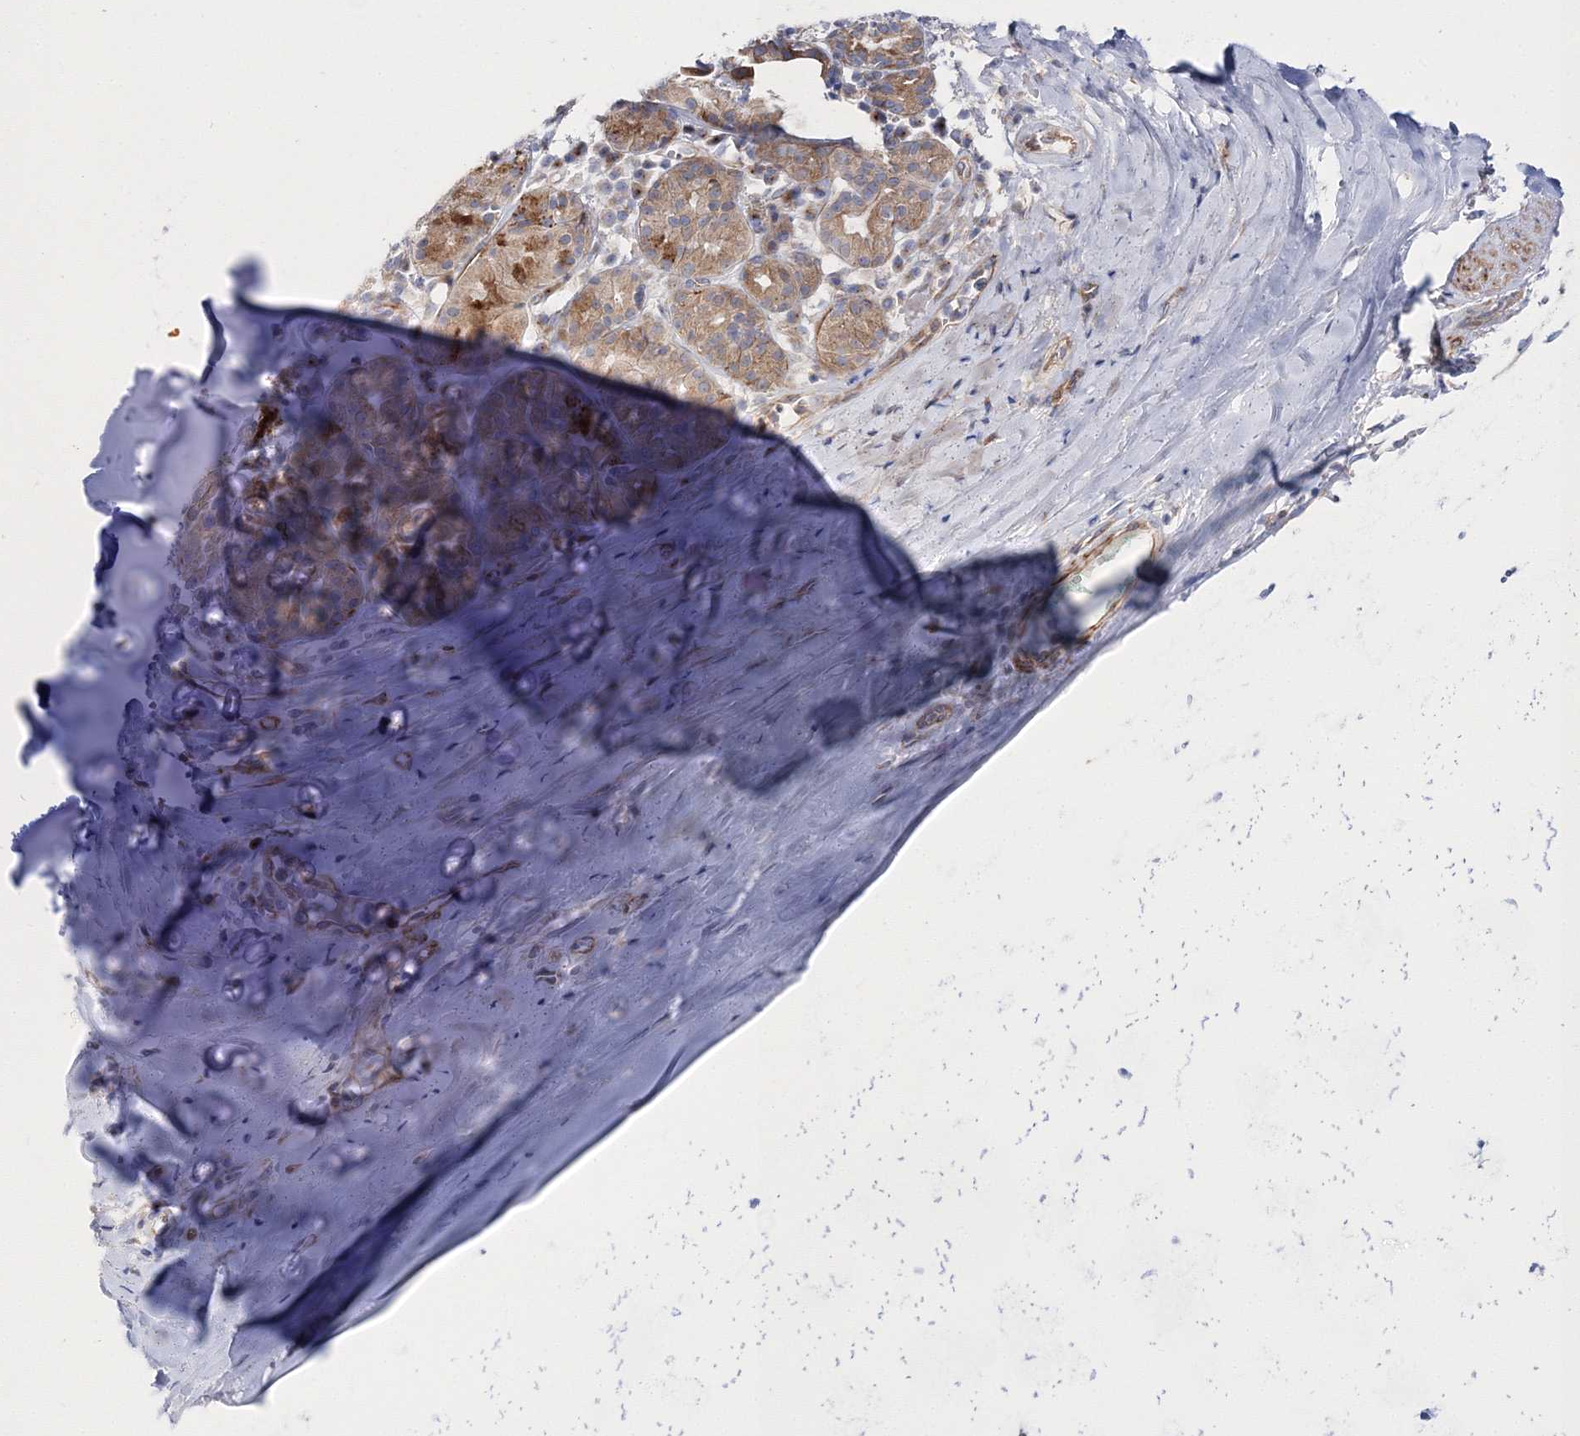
{"staining": {"intensity": "weak", "quantity": "25%-75%", "location": "cytoplasmic/membranous"}, "tissue": "adipose tissue", "cell_type": "Adipocytes", "image_type": "normal", "snomed": [{"axis": "morphology", "description": "Normal tissue, NOS"}, {"axis": "morphology", "description": "Basal cell carcinoma"}, {"axis": "topography", "description": "Cartilage tissue"}, {"axis": "topography", "description": "Nasopharynx"}, {"axis": "topography", "description": "Oral tissue"}], "caption": "Immunohistochemical staining of benign human adipose tissue exhibits weak cytoplasmic/membranous protein expression in about 25%-75% of adipocytes.", "gene": "ARHGAP32", "patient": {"sex": "female", "age": 77}}